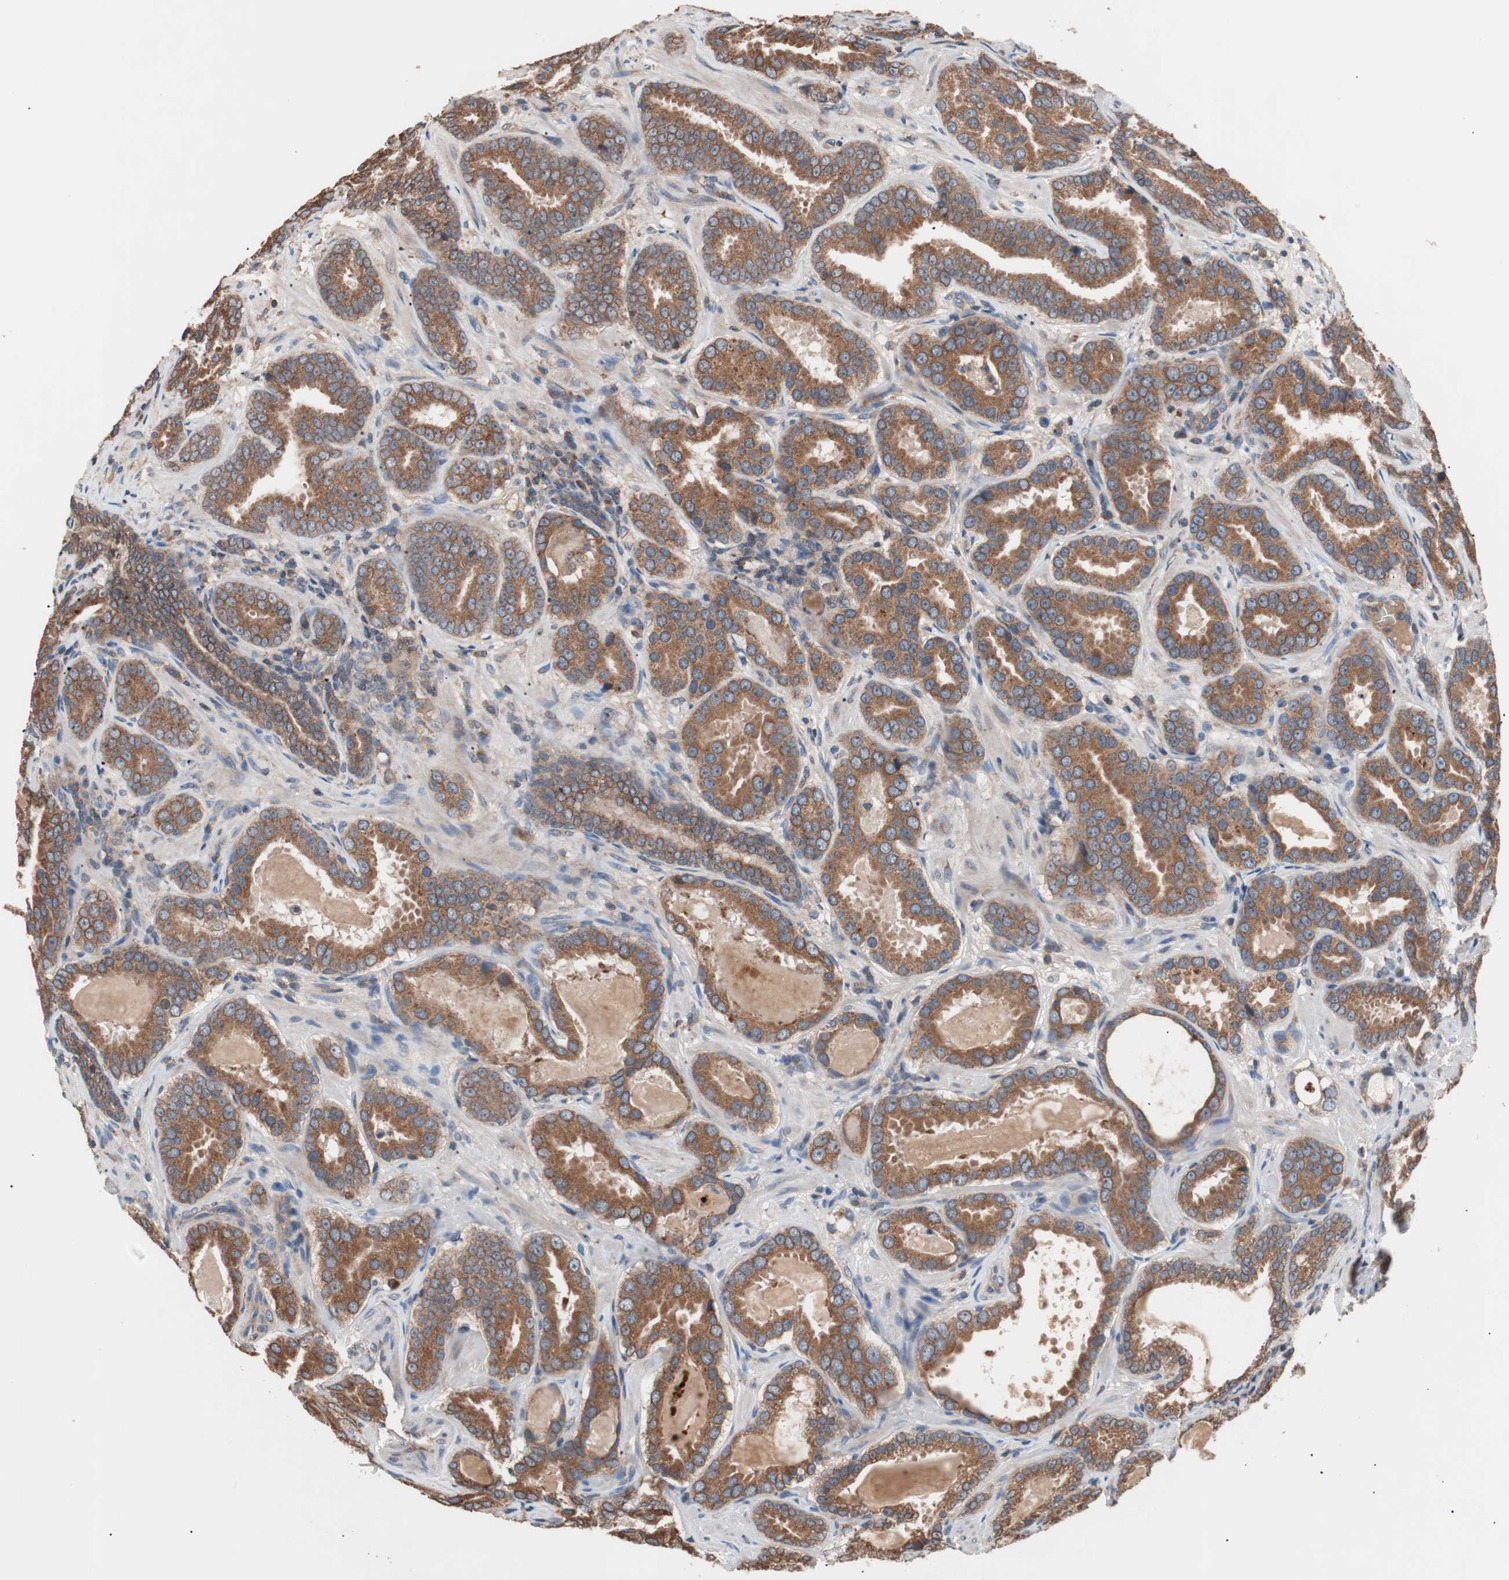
{"staining": {"intensity": "moderate", "quantity": ">75%", "location": "cytoplasmic/membranous"}, "tissue": "prostate cancer", "cell_type": "Tumor cells", "image_type": "cancer", "snomed": [{"axis": "morphology", "description": "Adenocarcinoma, Low grade"}, {"axis": "topography", "description": "Prostate"}], "caption": "The immunohistochemical stain highlights moderate cytoplasmic/membranous positivity in tumor cells of prostate cancer (low-grade adenocarcinoma) tissue.", "gene": "GLYCTK", "patient": {"sex": "male", "age": 59}}